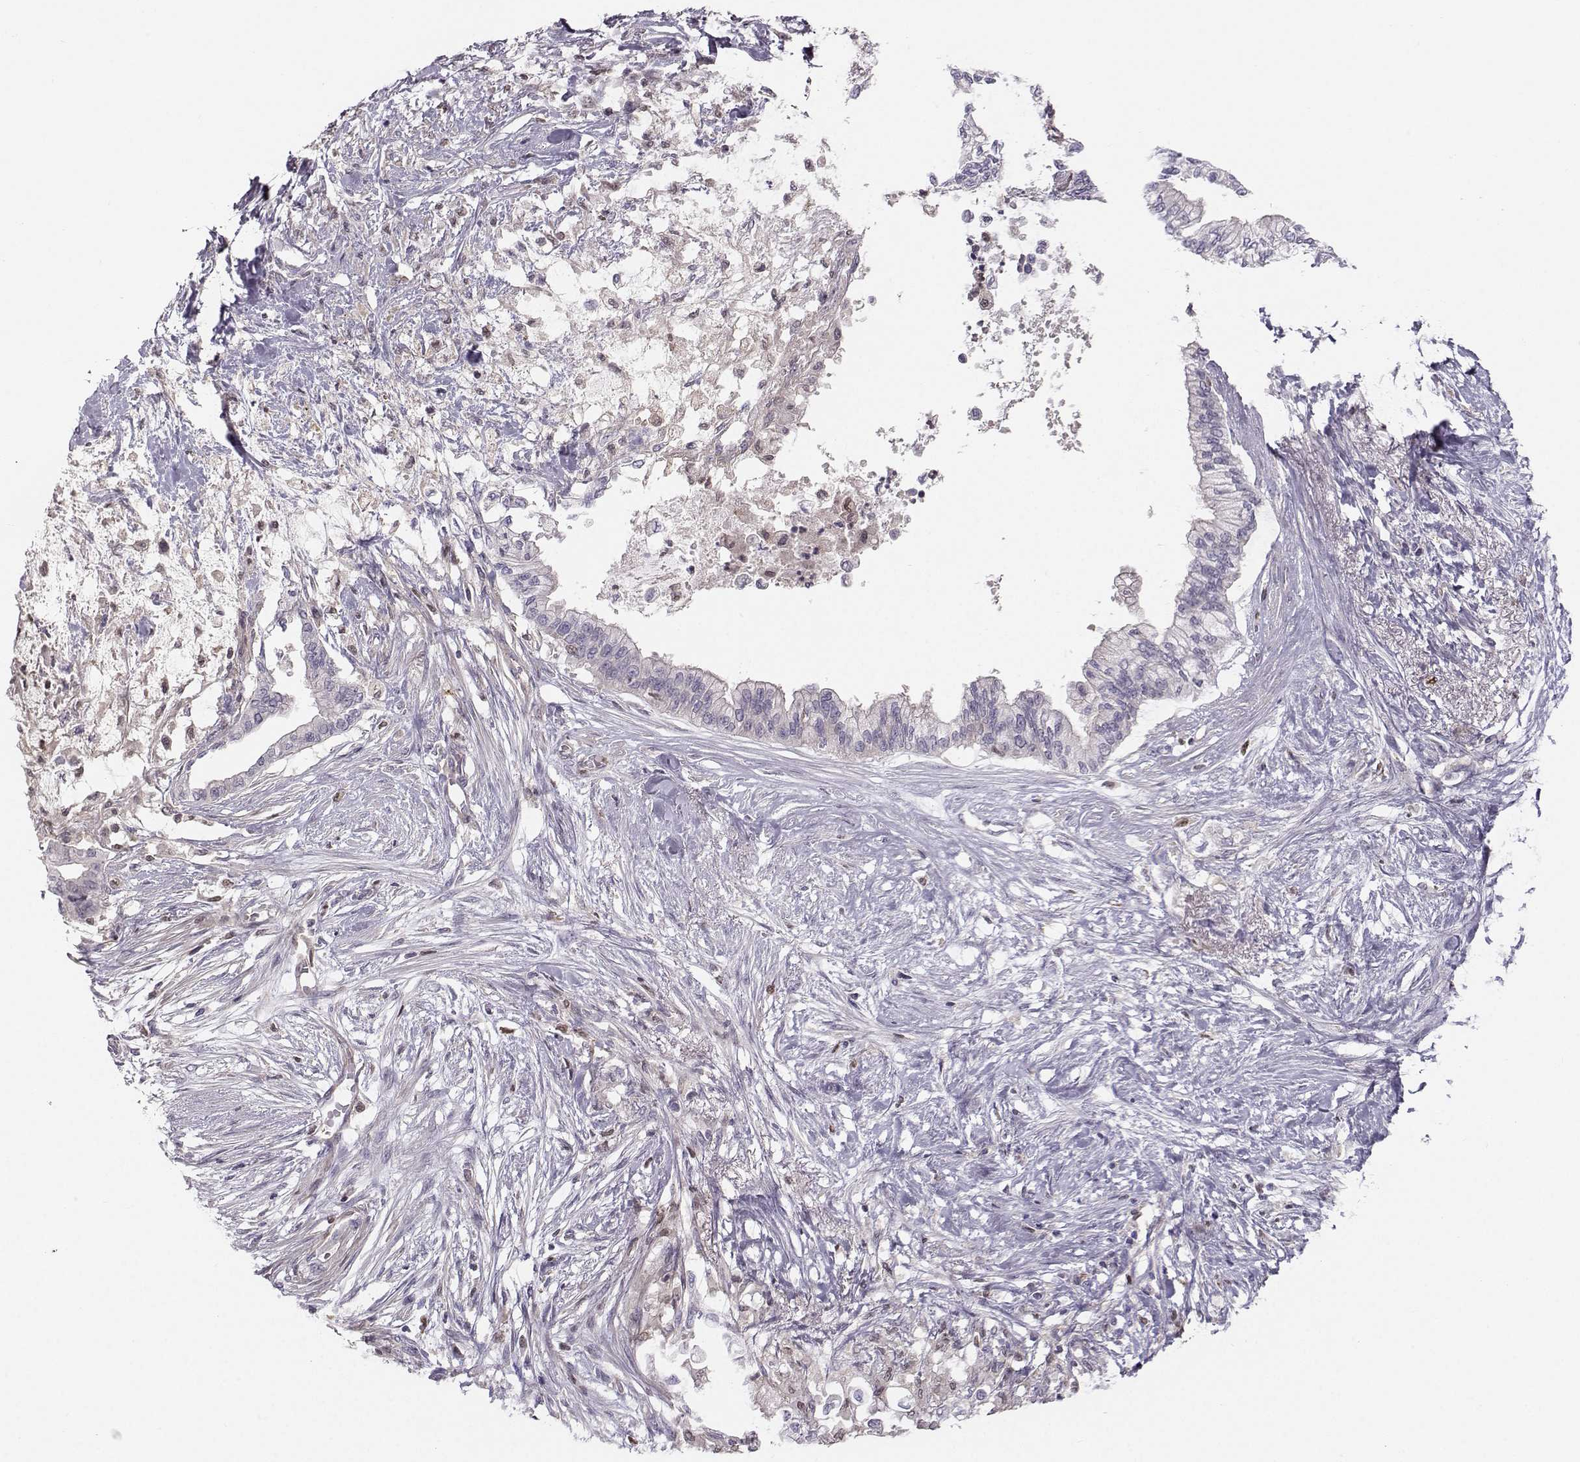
{"staining": {"intensity": "negative", "quantity": "none", "location": "none"}, "tissue": "pancreatic cancer", "cell_type": "Tumor cells", "image_type": "cancer", "snomed": [{"axis": "morphology", "description": "Normal tissue, NOS"}, {"axis": "morphology", "description": "Adenocarcinoma, NOS"}, {"axis": "topography", "description": "Pancreas"}, {"axis": "topography", "description": "Duodenum"}], "caption": "Human pancreatic cancer stained for a protein using immunohistochemistry demonstrates no expression in tumor cells.", "gene": "ASB16", "patient": {"sex": "female", "age": 60}}